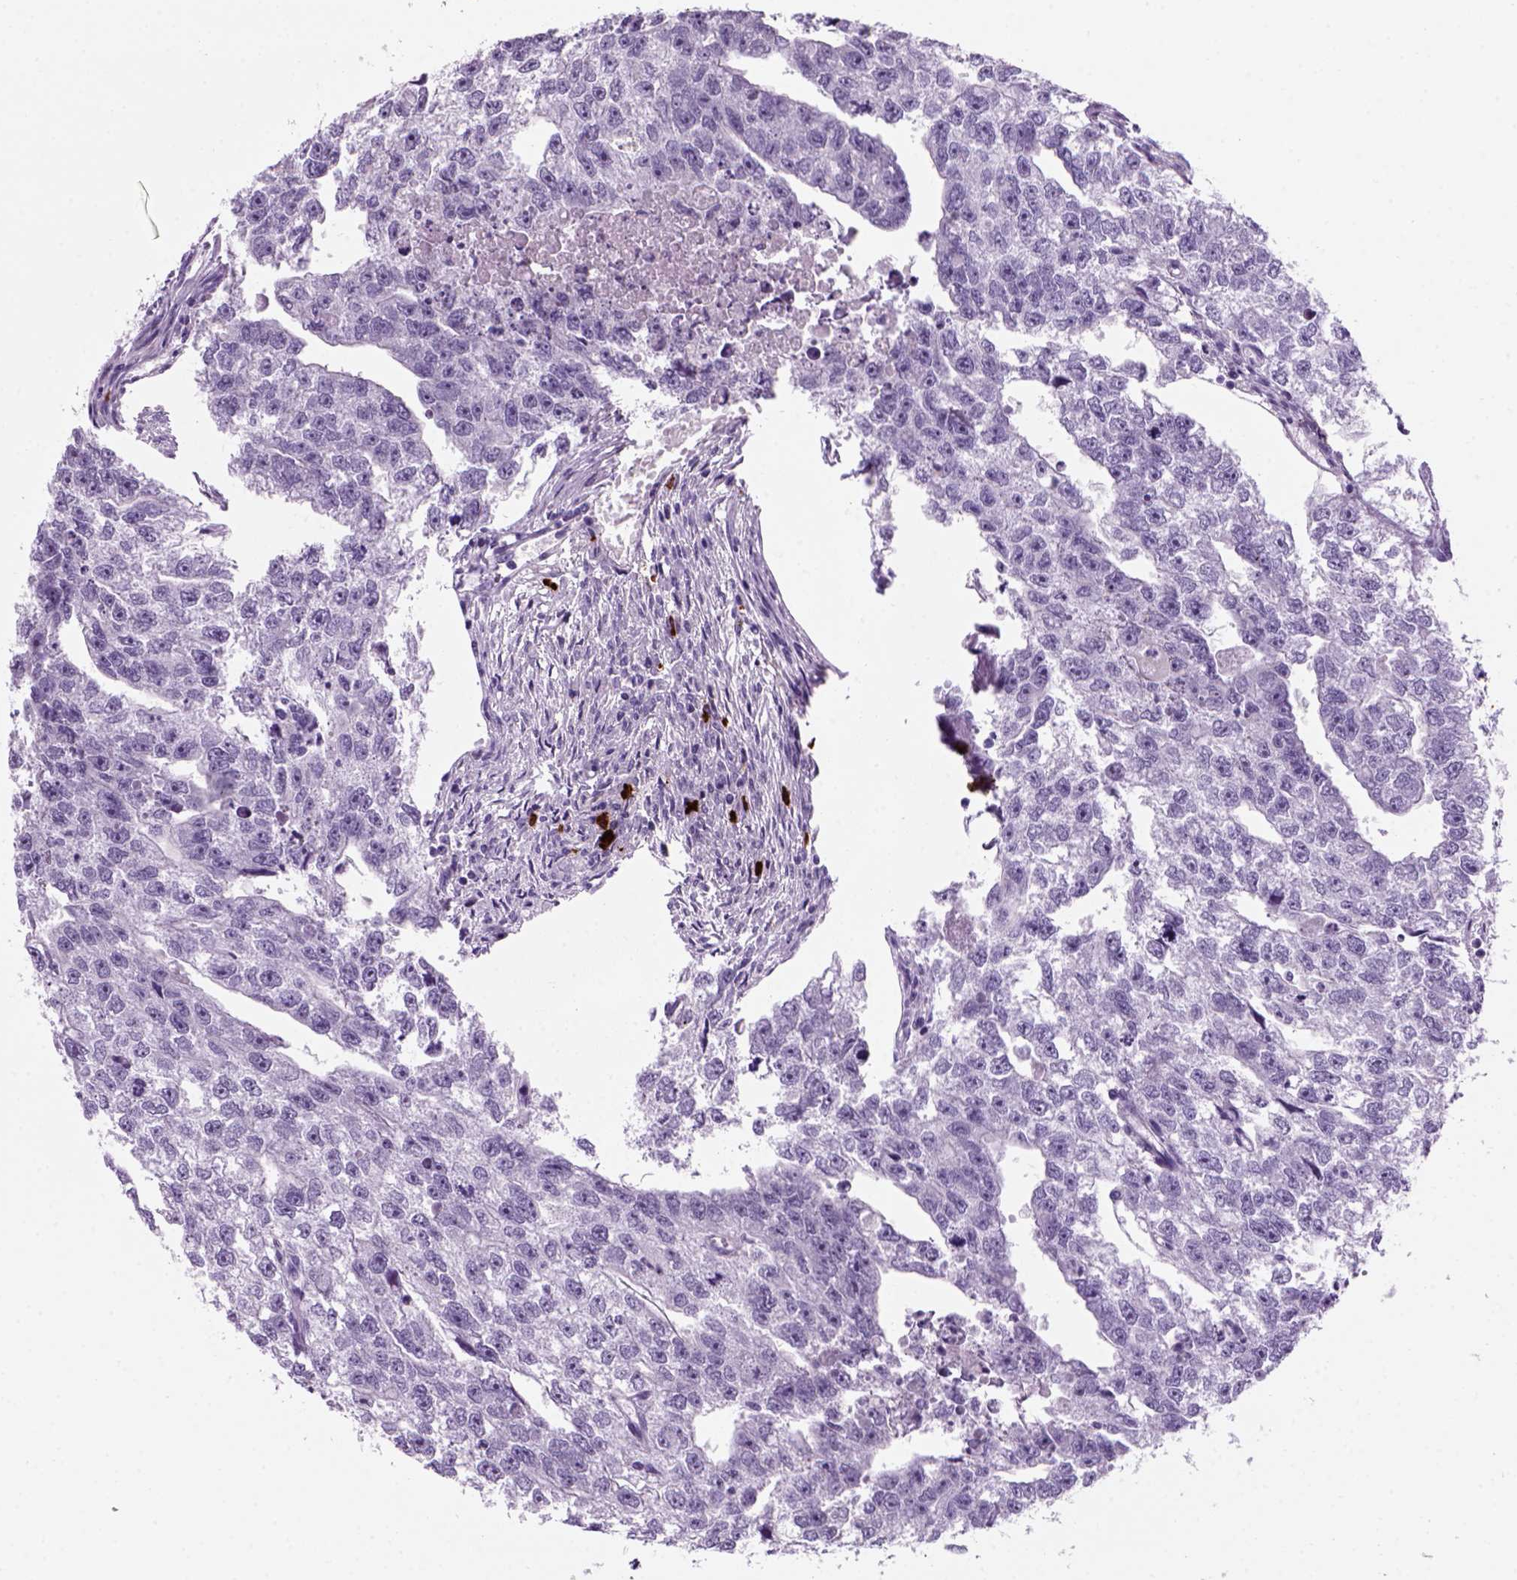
{"staining": {"intensity": "negative", "quantity": "none", "location": "none"}, "tissue": "testis cancer", "cell_type": "Tumor cells", "image_type": "cancer", "snomed": [{"axis": "morphology", "description": "Carcinoma, Embryonal, NOS"}, {"axis": "morphology", "description": "Teratoma, malignant, NOS"}, {"axis": "topography", "description": "Testis"}], "caption": "Immunohistochemical staining of embryonal carcinoma (testis) shows no significant positivity in tumor cells.", "gene": "MZB1", "patient": {"sex": "male", "age": 44}}